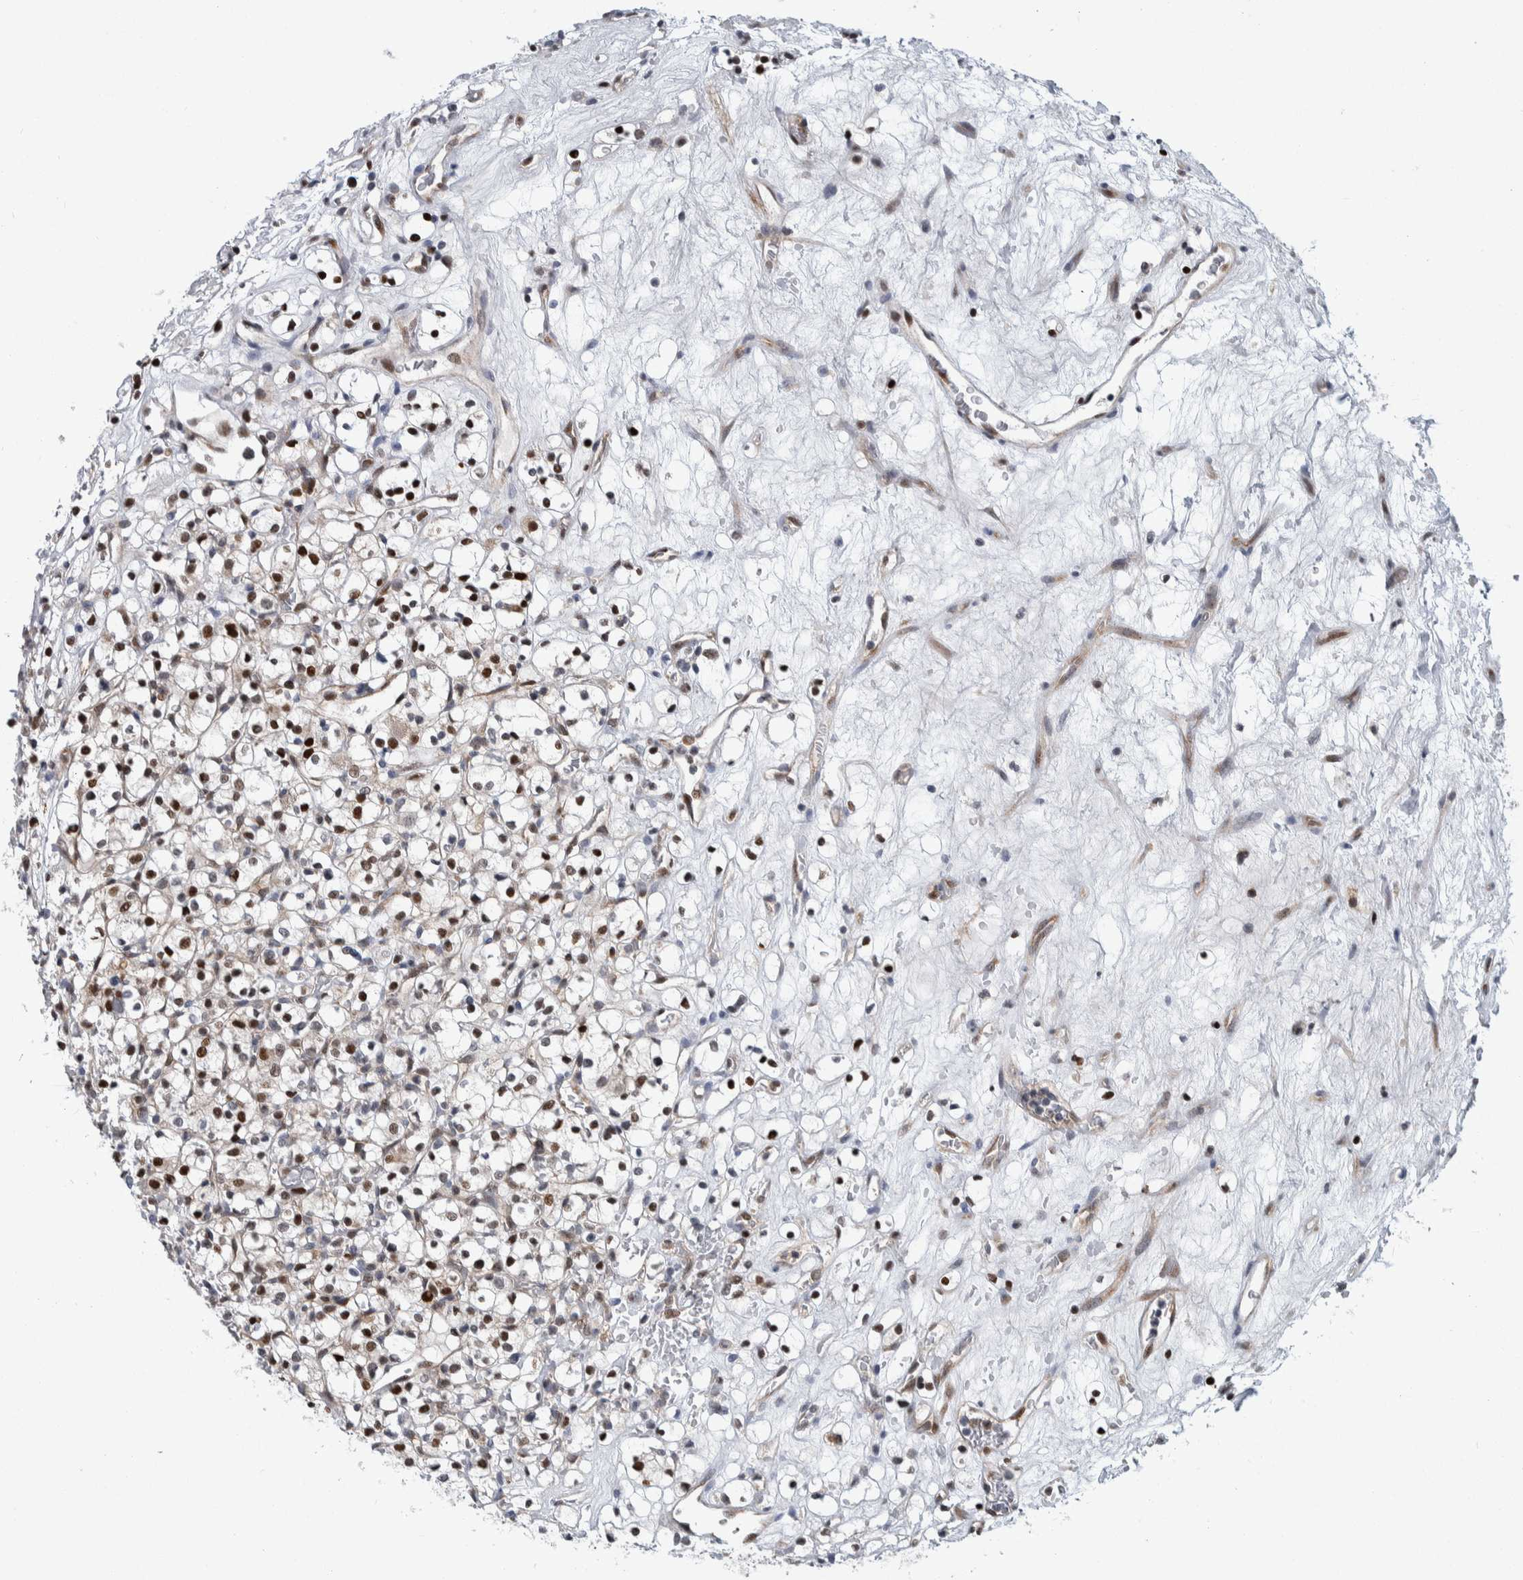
{"staining": {"intensity": "strong", "quantity": "25%-75%", "location": "nuclear"}, "tissue": "renal cancer", "cell_type": "Tumor cells", "image_type": "cancer", "snomed": [{"axis": "morphology", "description": "Normal tissue, NOS"}, {"axis": "morphology", "description": "Adenocarcinoma, NOS"}, {"axis": "topography", "description": "Kidney"}], "caption": "Strong nuclear expression is identified in approximately 25%-75% of tumor cells in renal cancer (adenocarcinoma).", "gene": "PTPA", "patient": {"sex": "female", "age": 72}}